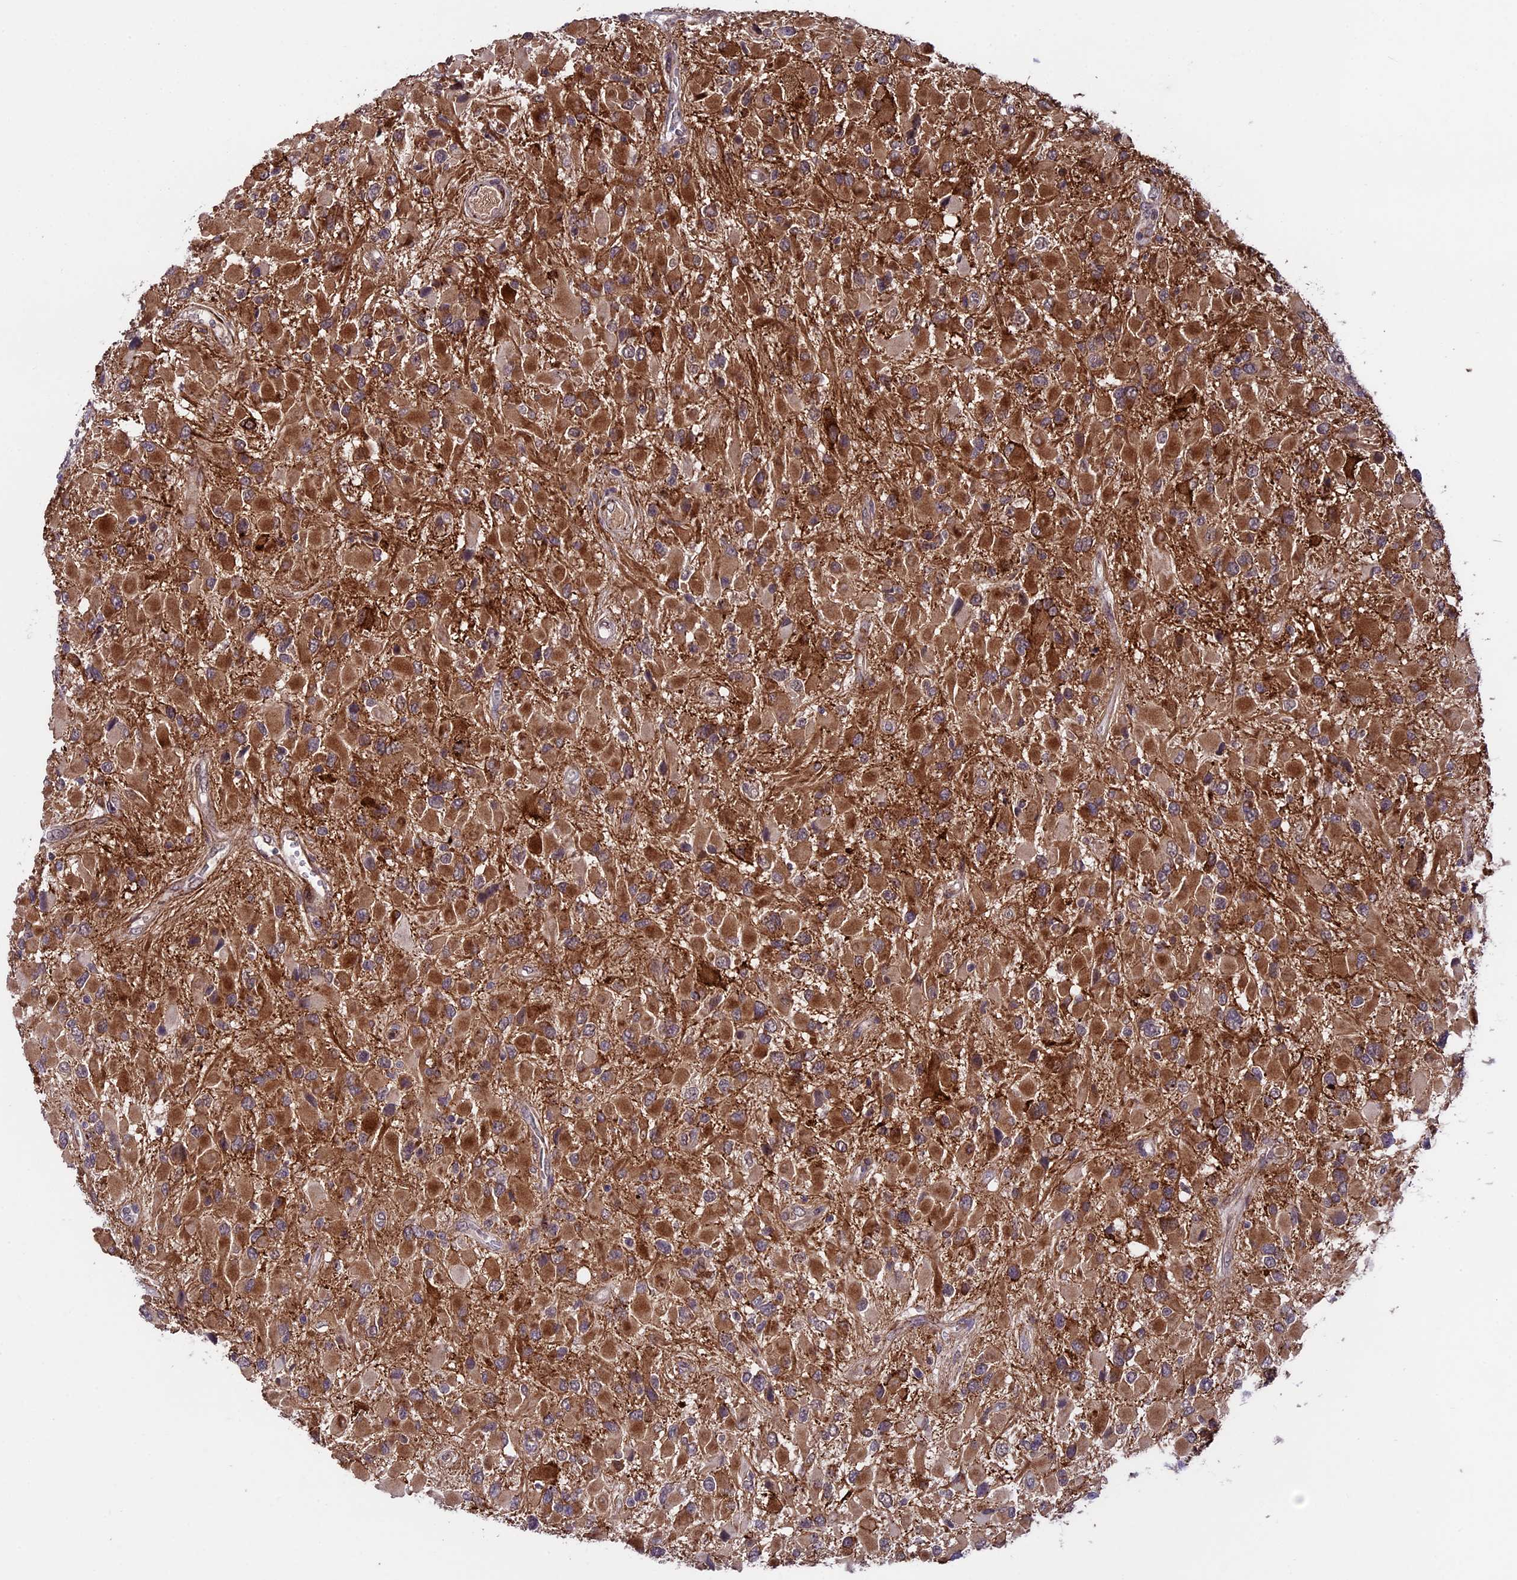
{"staining": {"intensity": "moderate", "quantity": ">75%", "location": "cytoplasmic/membranous"}, "tissue": "glioma", "cell_type": "Tumor cells", "image_type": "cancer", "snomed": [{"axis": "morphology", "description": "Glioma, malignant, High grade"}, {"axis": "topography", "description": "Brain"}], "caption": "Malignant glioma (high-grade) was stained to show a protein in brown. There is medium levels of moderate cytoplasmic/membranous positivity in approximately >75% of tumor cells. The protein is stained brown, and the nuclei are stained in blue (DAB (3,3'-diaminobenzidine) IHC with brightfield microscopy, high magnification).", "gene": "SIPA1L3", "patient": {"sex": "male", "age": 53}}